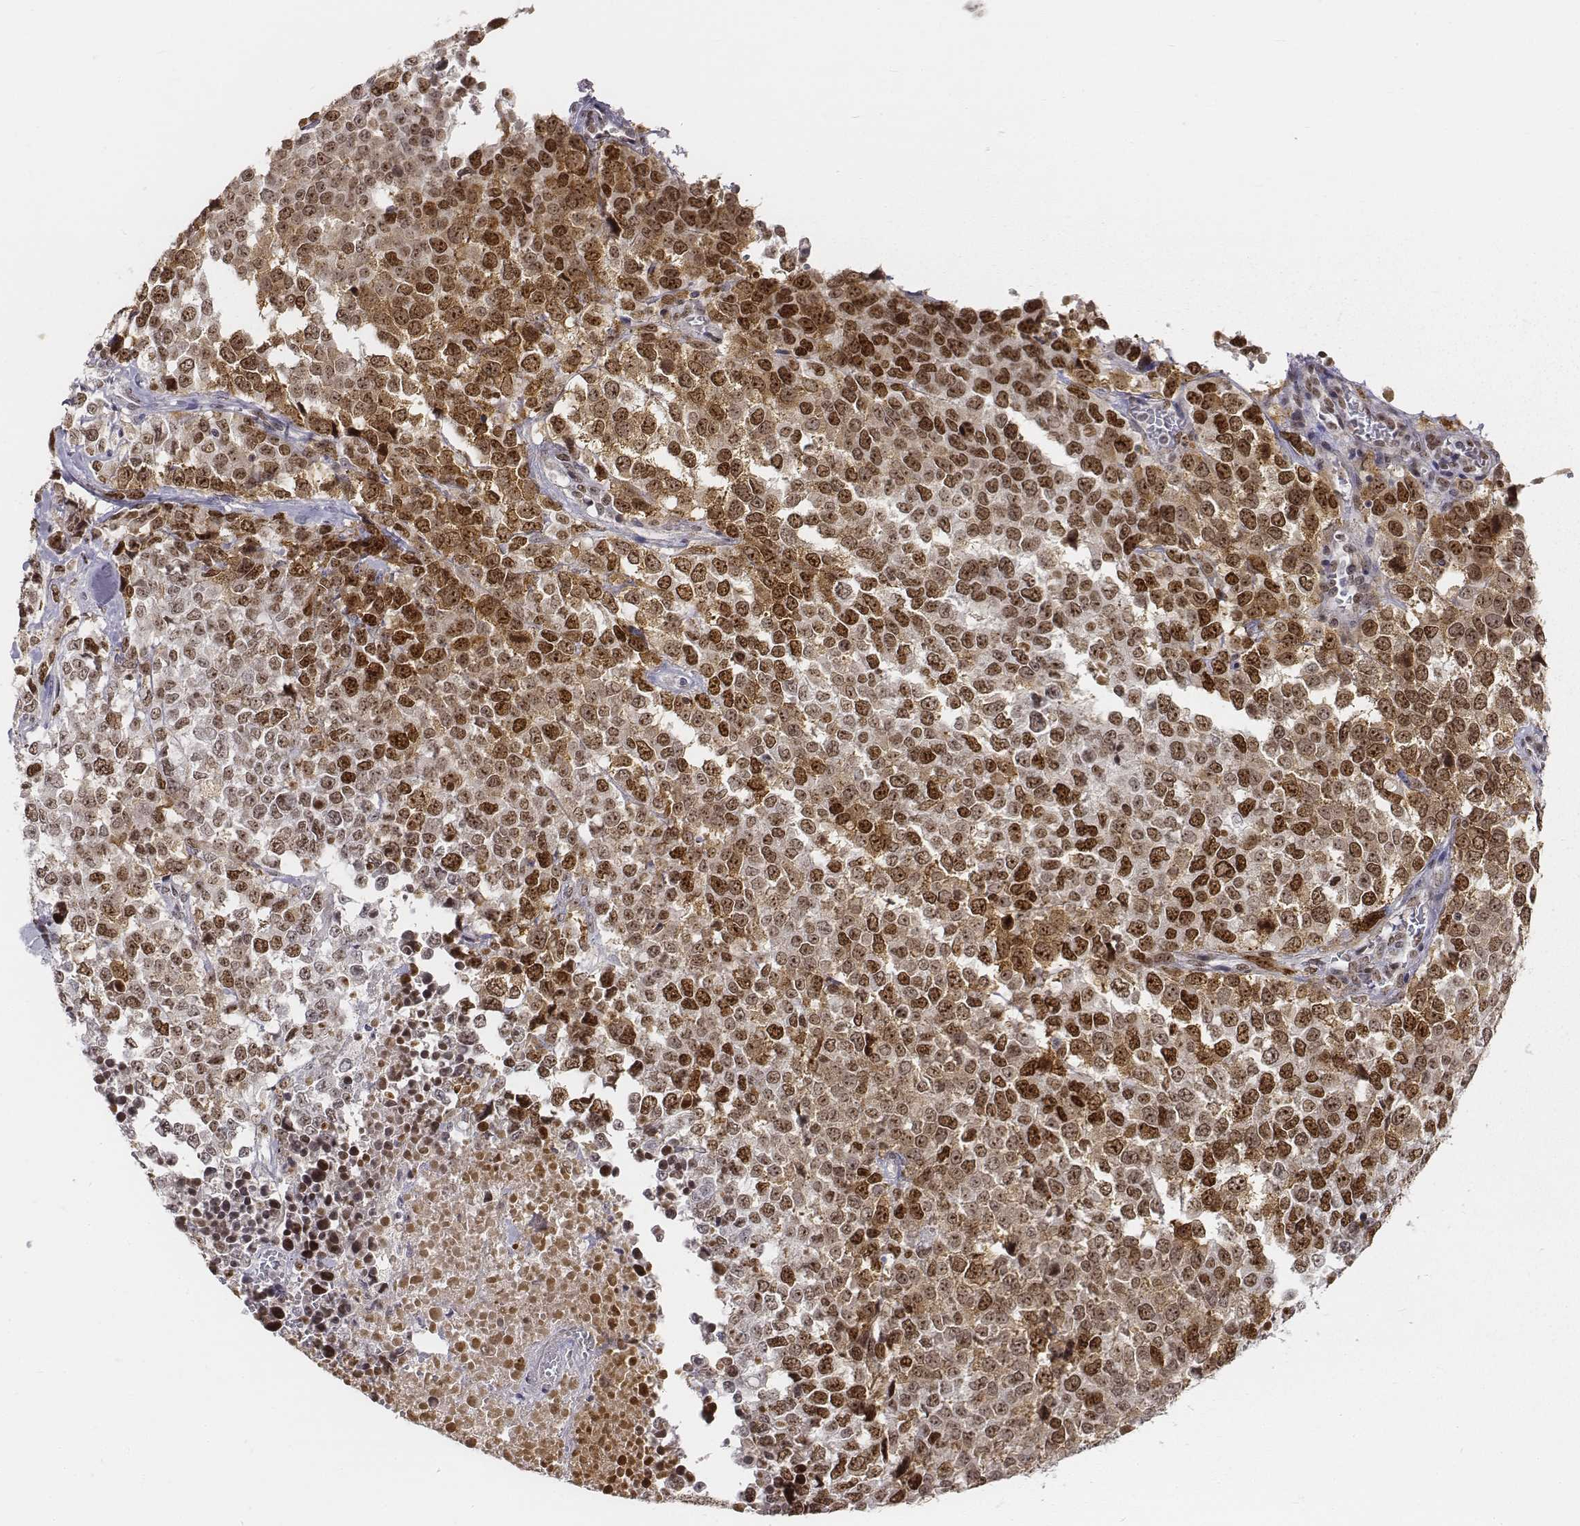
{"staining": {"intensity": "moderate", "quantity": ">75%", "location": "nuclear"}, "tissue": "melanoma", "cell_type": "Tumor cells", "image_type": "cancer", "snomed": [{"axis": "morphology", "description": "Malignant melanoma, Metastatic site"}, {"axis": "topography", "description": "Skin"}], "caption": "This photomicrograph displays immunohistochemistry (IHC) staining of human malignant melanoma (metastatic site), with medium moderate nuclear positivity in approximately >75% of tumor cells.", "gene": "PHF6", "patient": {"sex": "male", "age": 84}}